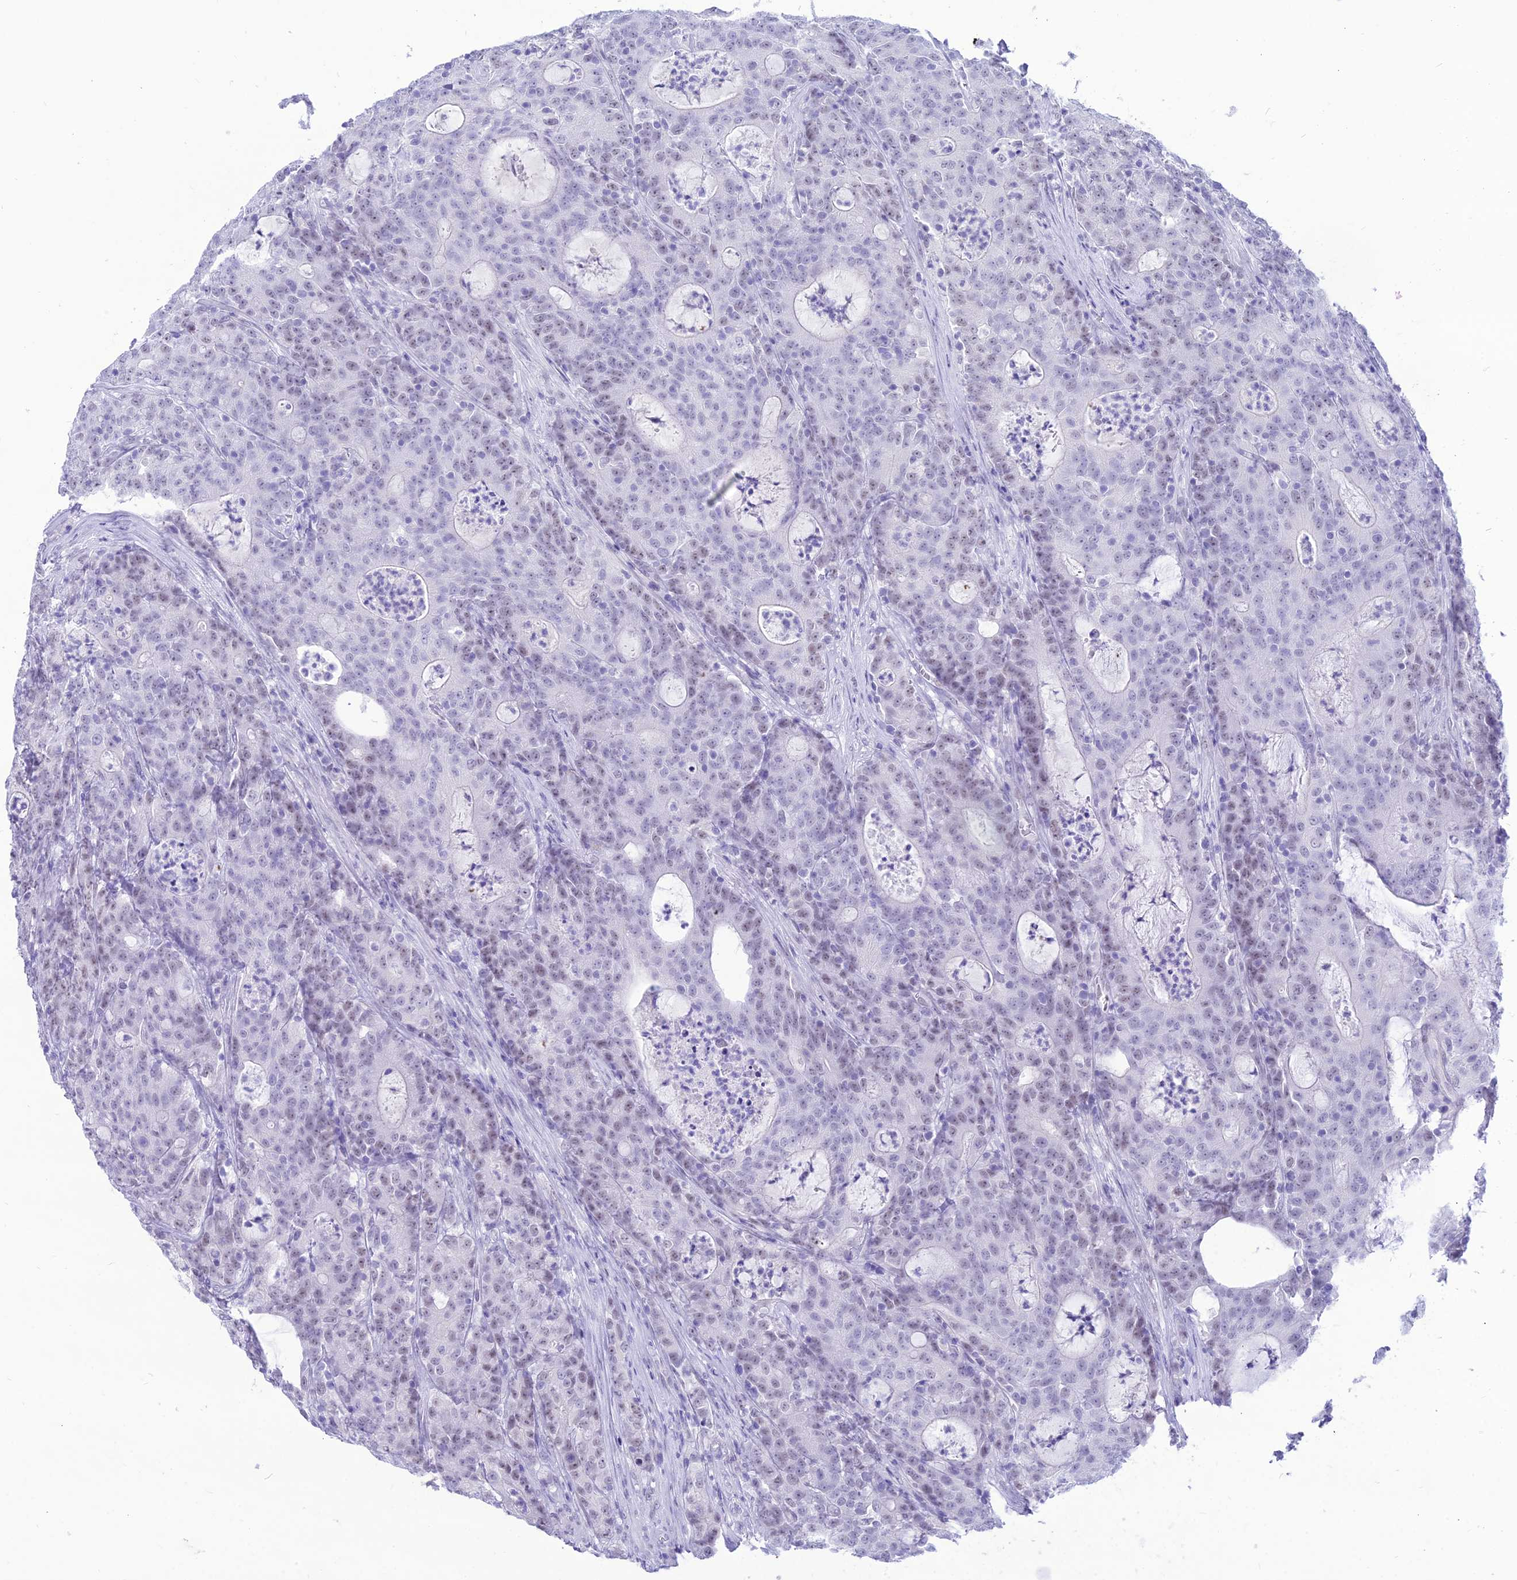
{"staining": {"intensity": "weak", "quantity": "25%-75%", "location": "nuclear"}, "tissue": "colorectal cancer", "cell_type": "Tumor cells", "image_type": "cancer", "snomed": [{"axis": "morphology", "description": "Adenocarcinoma, NOS"}, {"axis": "topography", "description": "Colon"}], "caption": "Immunohistochemical staining of human colorectal cancer reveals low levels of weak nuclear positivity in approximately 25%-75% of tumor cells.", "gene": "DHX40", "patient": {"sex": "male", "age": 83}}